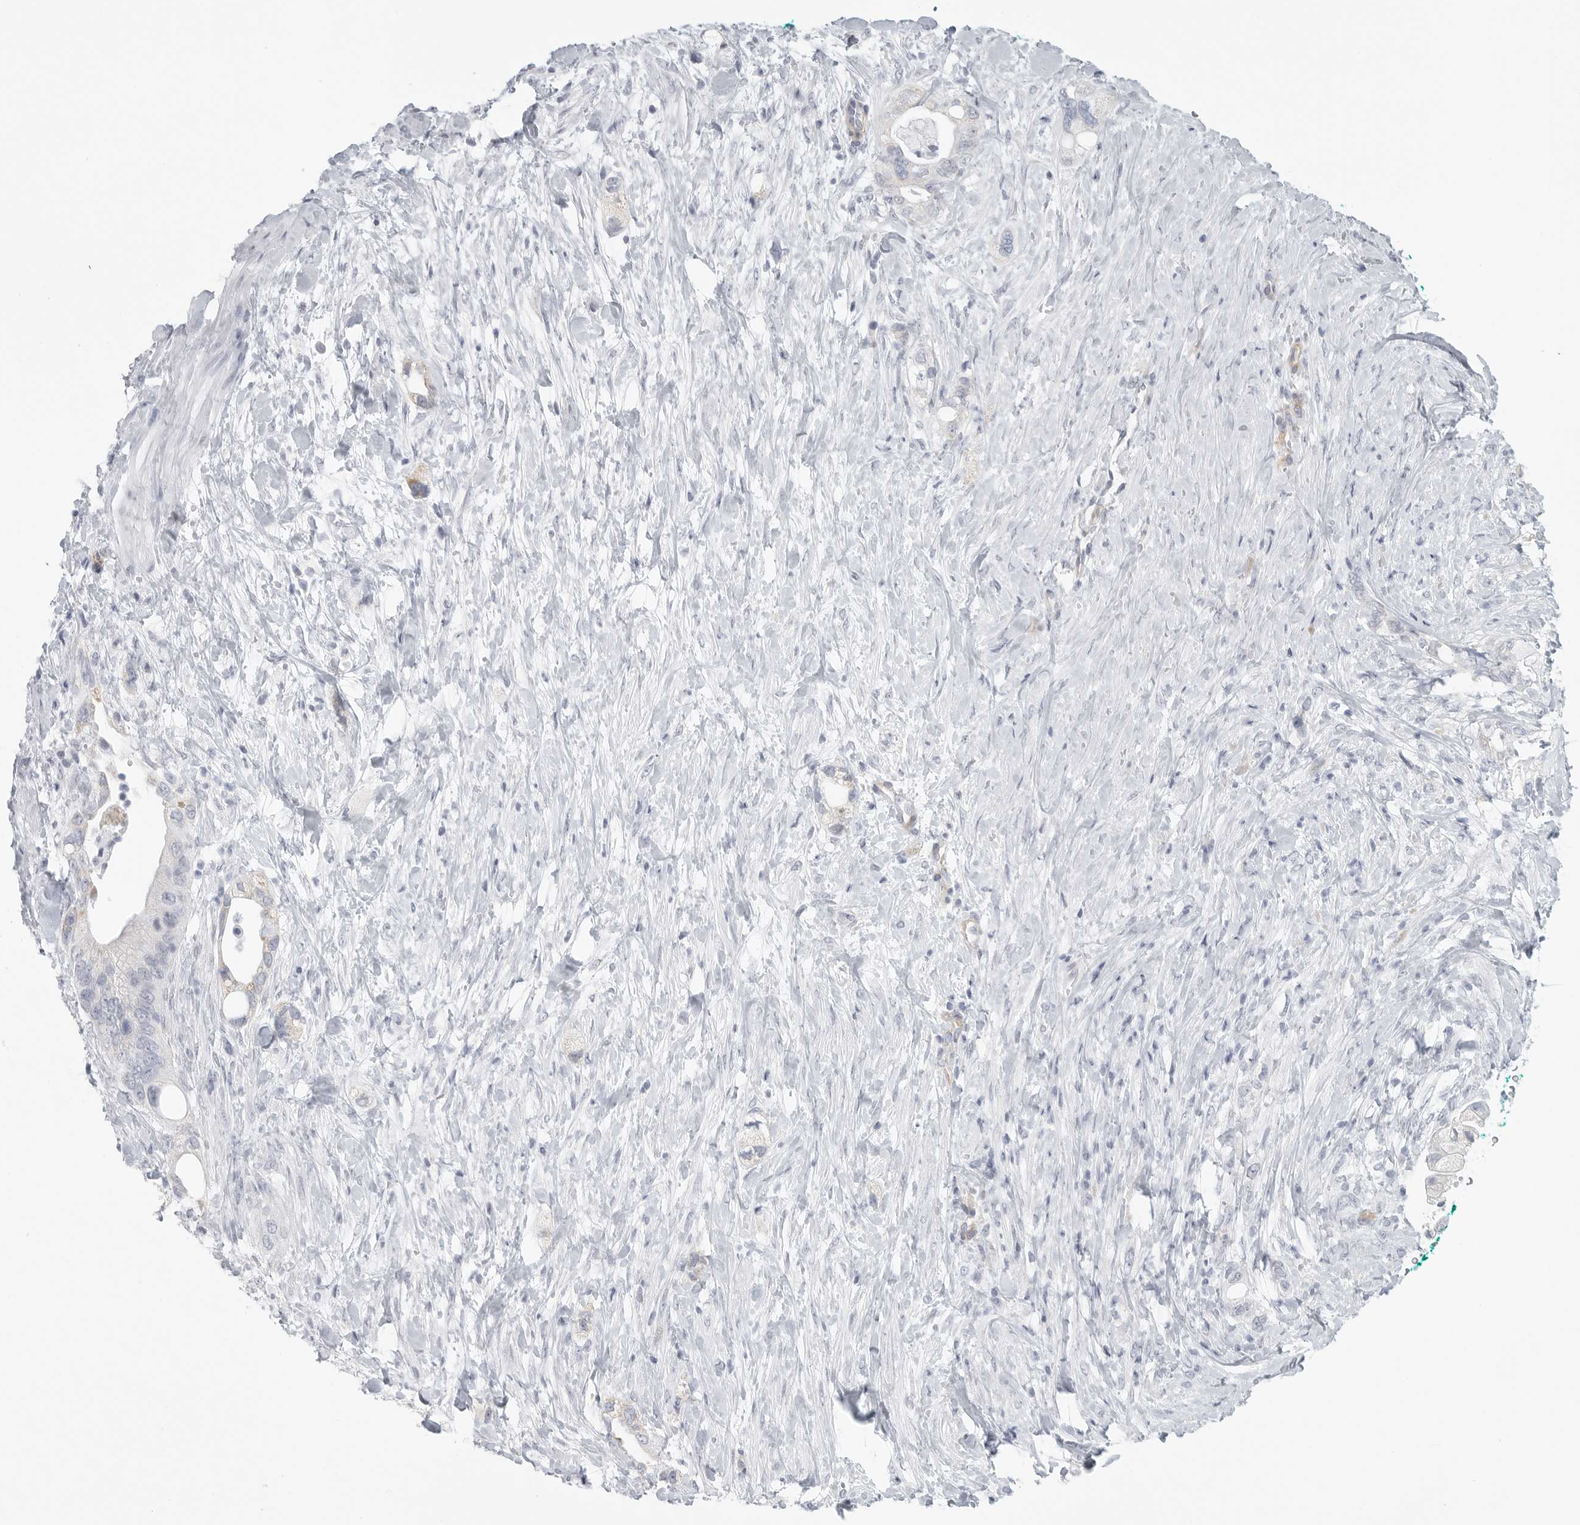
{"staining": {"intensity": "negative", "quantity": "none", "location": "none"}, "tissue": "pancreatic cancer", "cell_type": "Tumor cells", "image_type": "cancer", "snomed": [{"axis": "morphology", "description": "Adenocarcinoma, NOS"}, {"axis": "topography", "description": "Pancreas"}], "caption": "Protein analysis of adenocarcinoma (pancreatic) shows no significant positivity in tumor cells.", "gene": "TNR", "patient": {"sex": "male", "age": 53}}